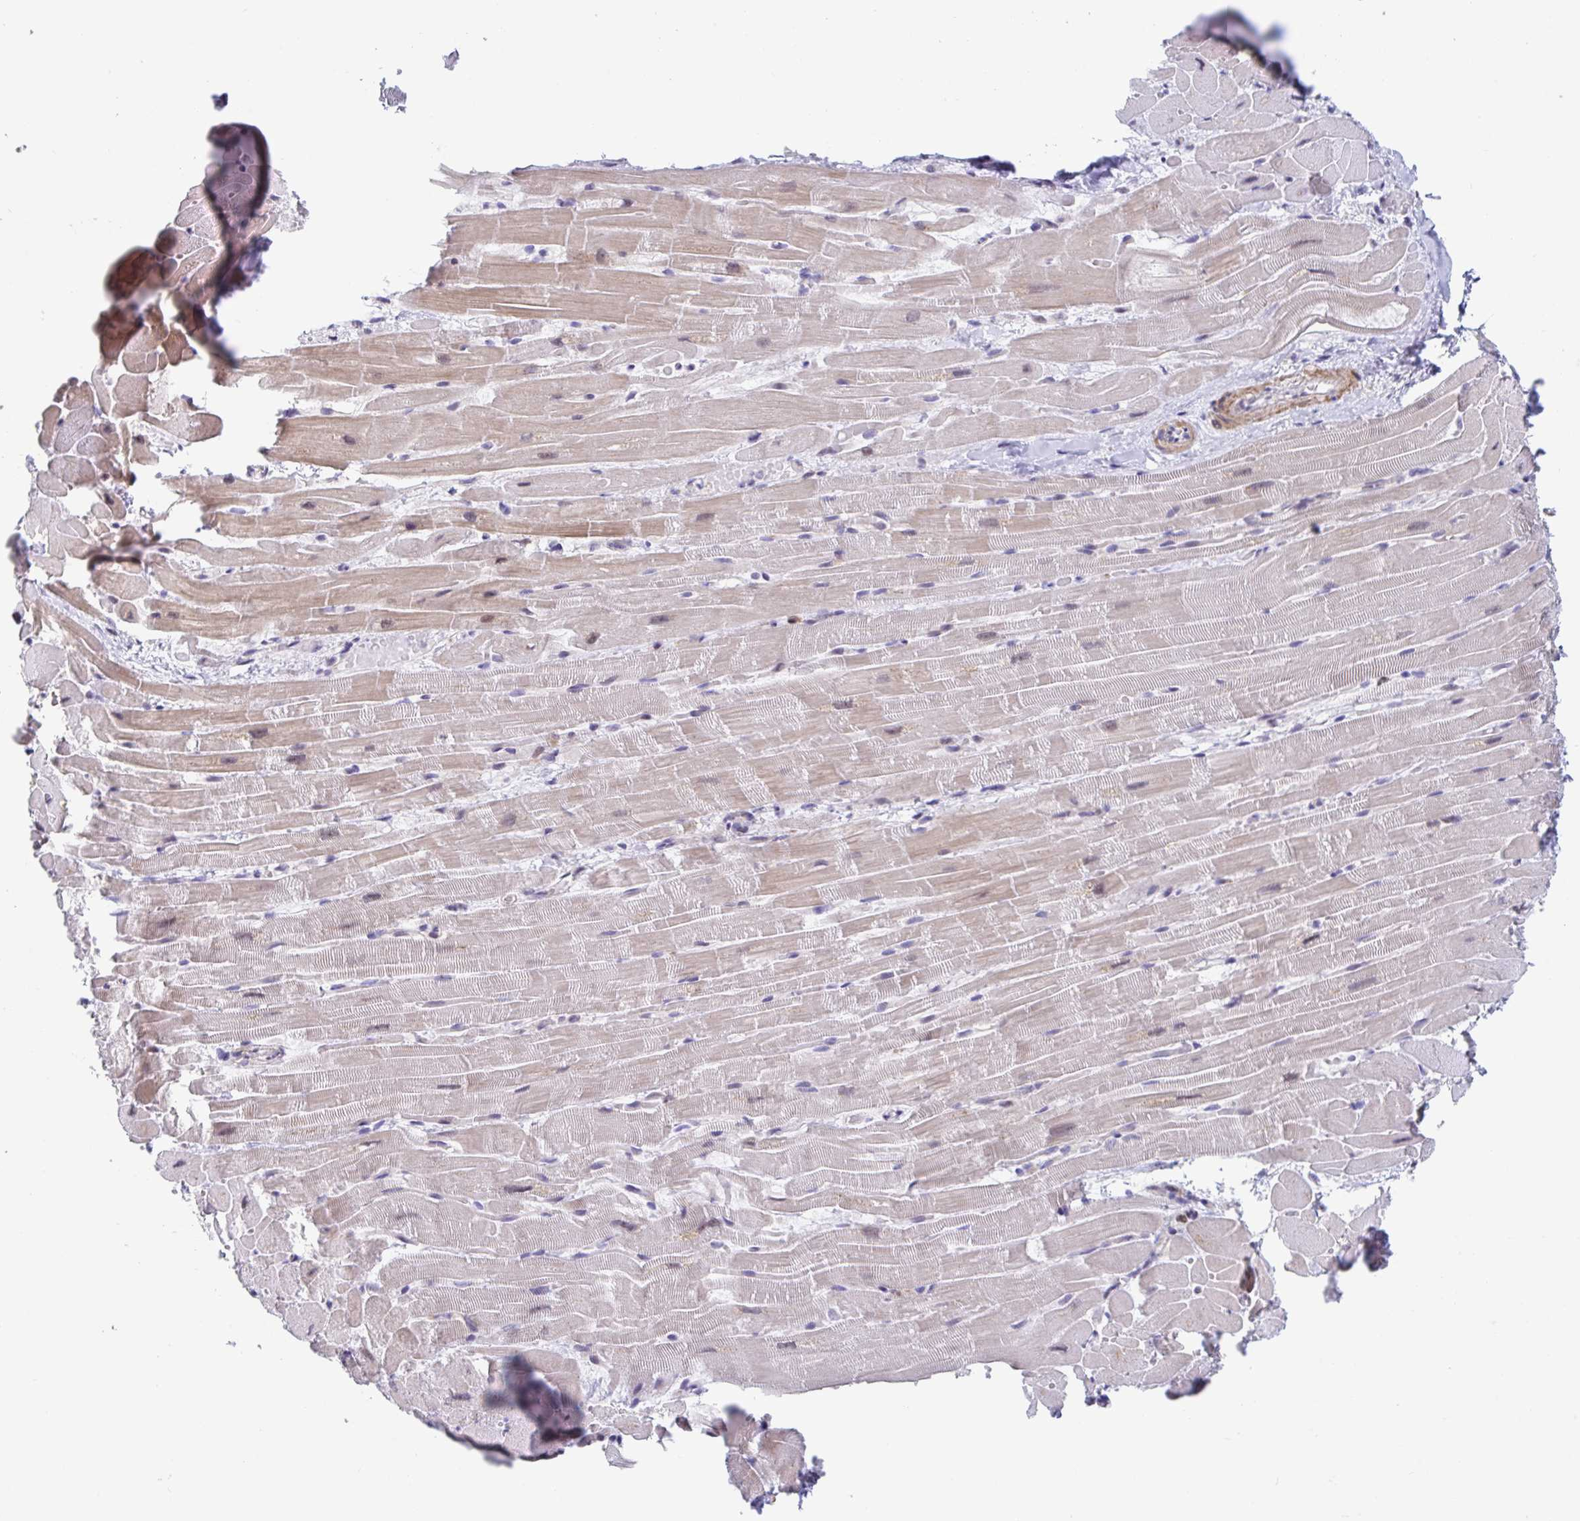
{"staining": {"intensity": "weak", "quantity": "25%-75%", "location": "cytoplasmic/membranous,nuclear"}, "tissue": "heart muscle", "cell_type": "Cardiomyocytes", "image_type": "normal", "snomed": [{"axis": "morphology", "description": "Normal tissue, NOS"}, {"axis": "topography", "description": "Heart"}], "caption": "Unremarkable heart muscle was stained to show a protein in brown. There is low levels of weak cytoplasmic/membranous,nuclear expression in about 25%-75% of cardiomyocytes.", "gene": "WDR72", "patient": {"sex": "male", "age": 37}}